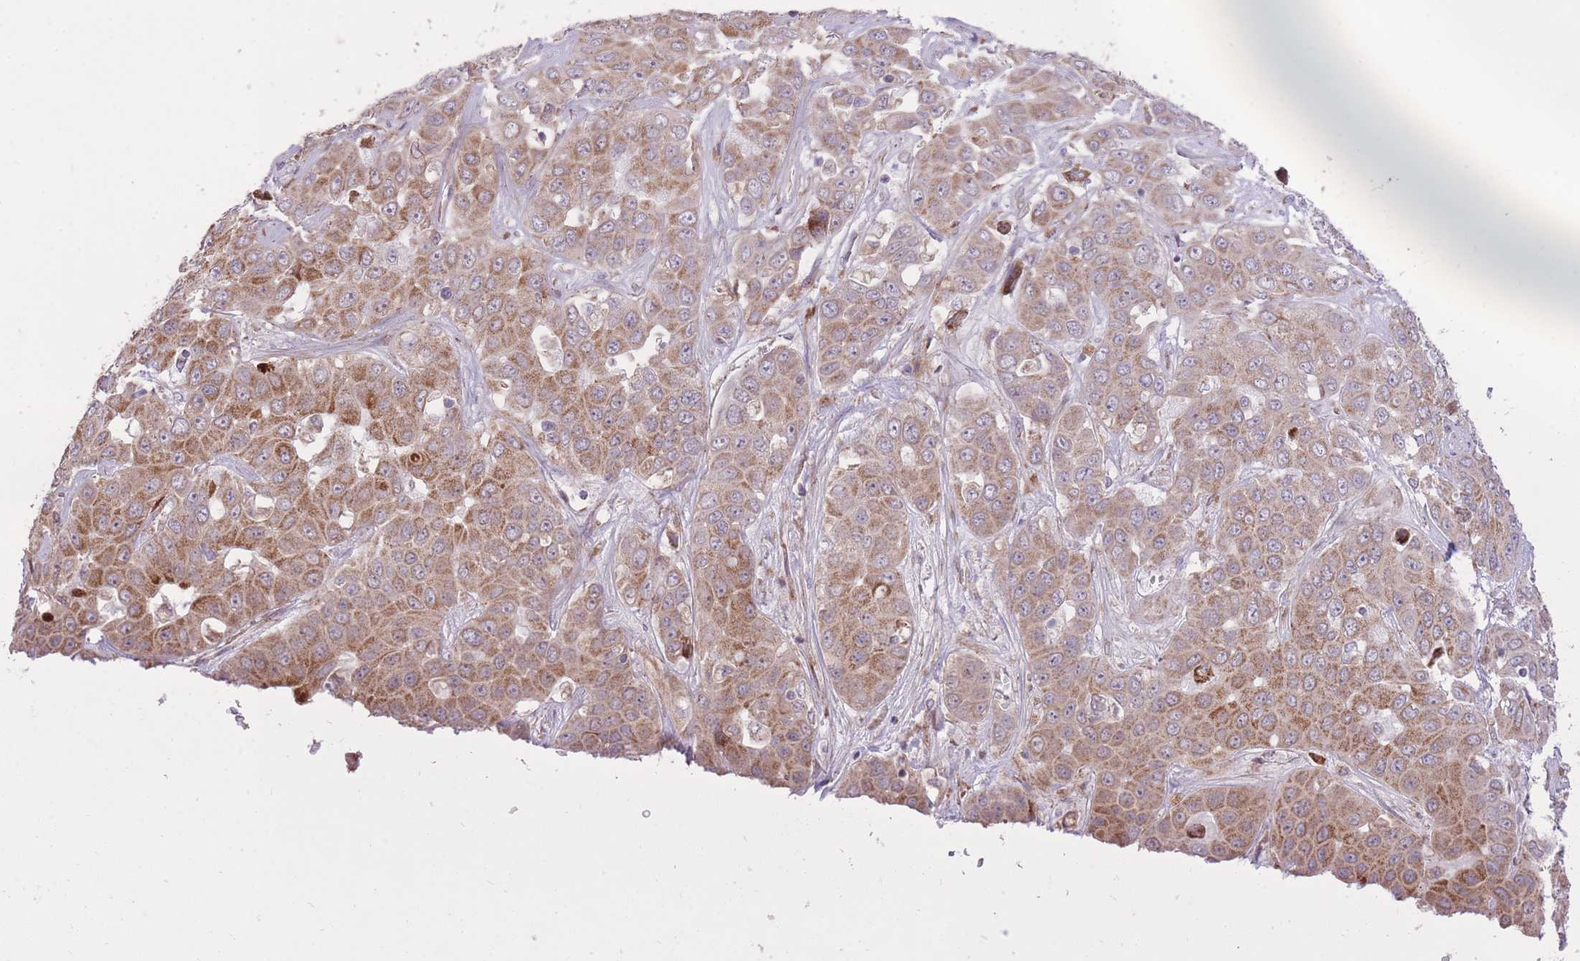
{"staining": {"intensity": "moderate", "quantity": ">75%", "location": "cytoplasmic/membranous"}, "tissue": "liver cancer", "cell_type": "Tumor cells", "image_type": "cancer", "snomed": [{"axis": "morphology", "description": "Cholangiocarcinoma"}, {"axis": "topography", "description": "Liver"}], "caption": "Immunohistochemical staining of liver cancer (cholangiocarcinoma) reveals medium levels of moderate cytoplasmic/membranous expression in approximately >75% of tumor cells.", "gene": "SLC4A4", "patient": {"sex": "female", "age": 52}}